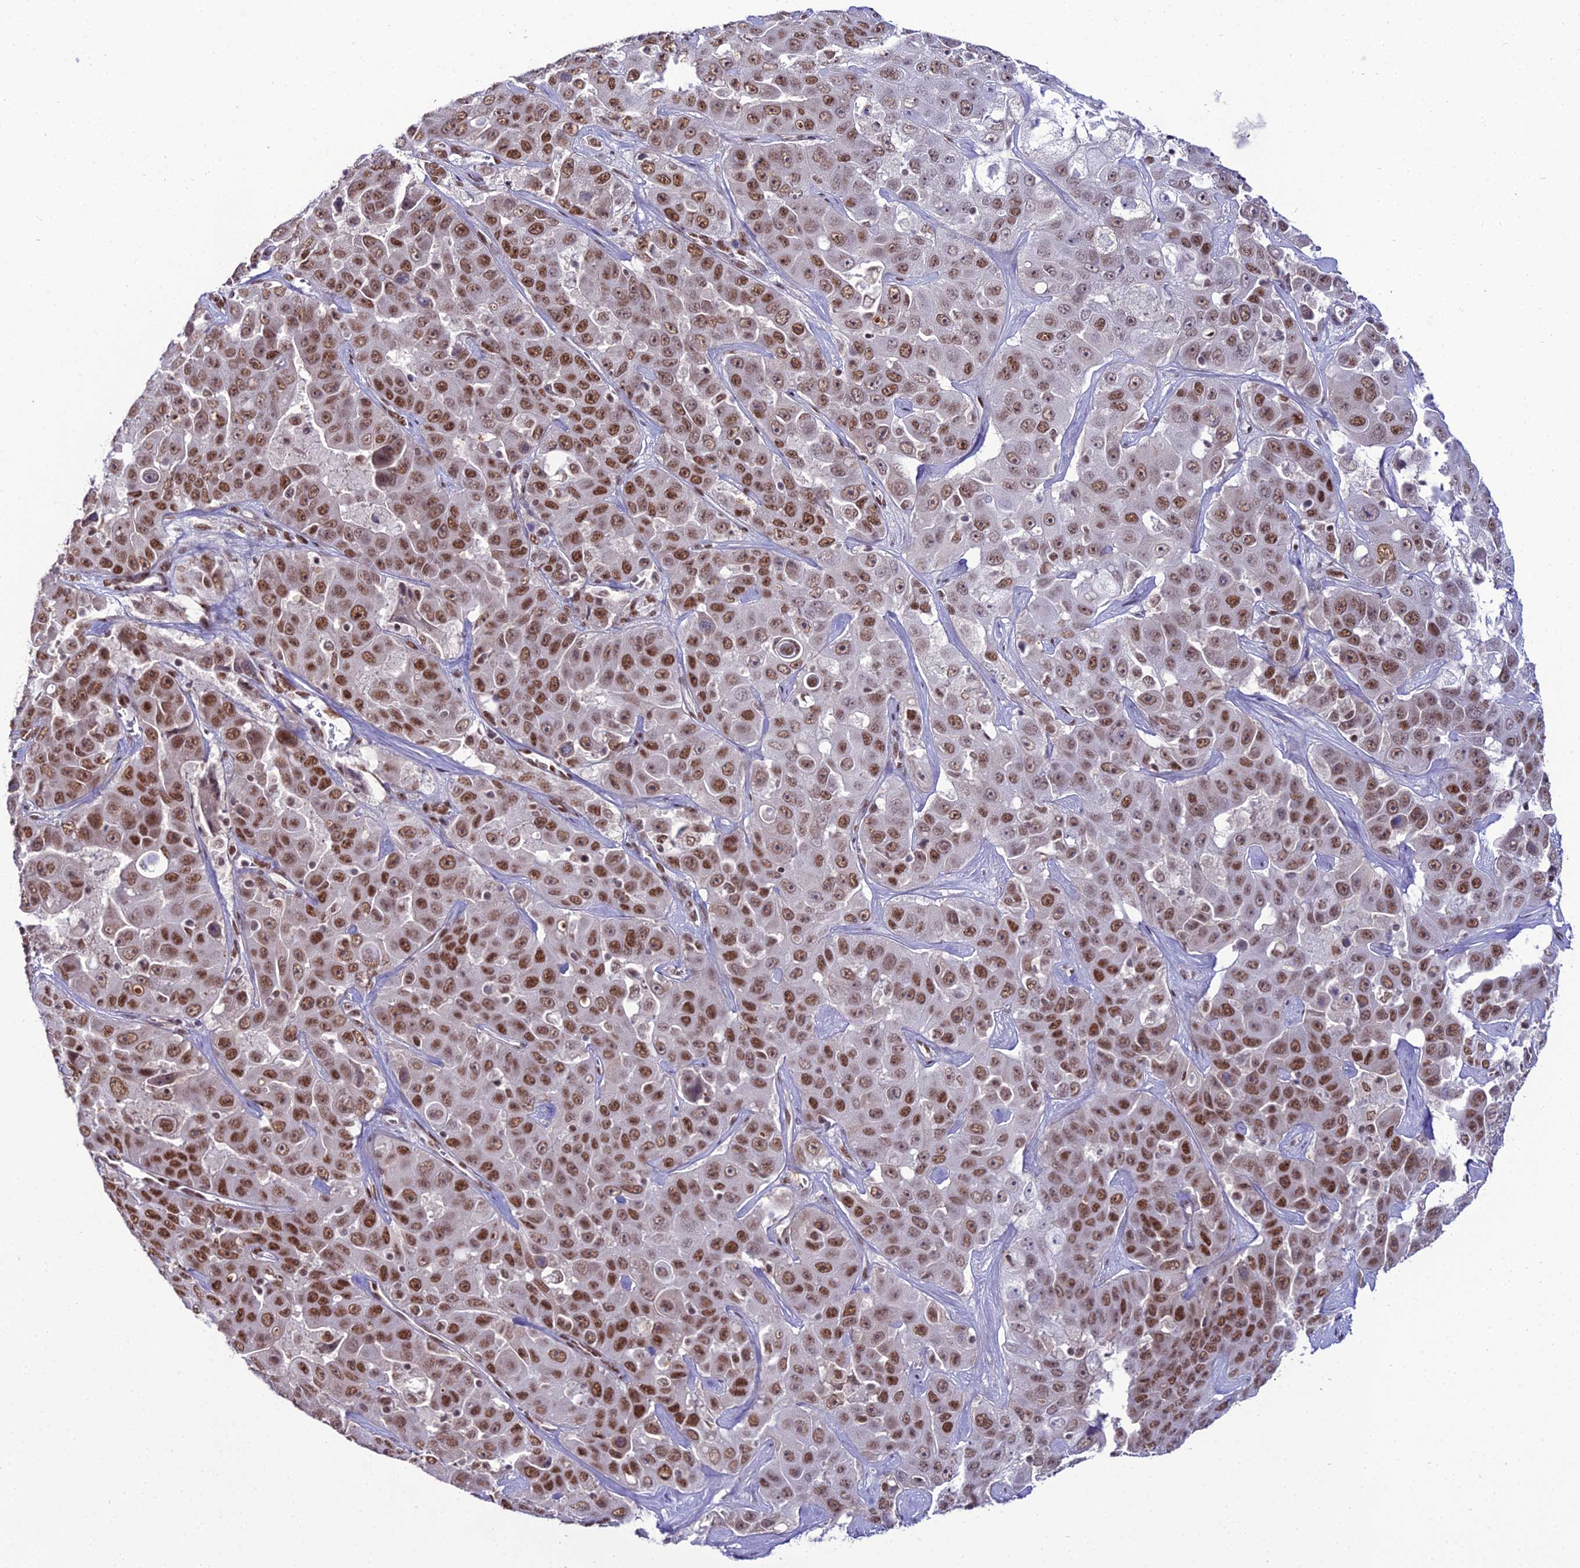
{"staining": {"intensity": "moderate", "quantity": ">75%", "location": "nuclear"}, "tissue": "liver cancer", "cell_type": "Tumor cells", "image_type": "cancer", "snomed": [{"axis": "morphology", "description": "Cholangiocarcinoma"}, {"axis": "topography", "description": "Liver"}], "caption": "Liver cancer tissue exhibits moderate nuclear staining in about >75% of tumor cells", "gene": "RBM12", "patient": {"sex": "female", "age": 52}}